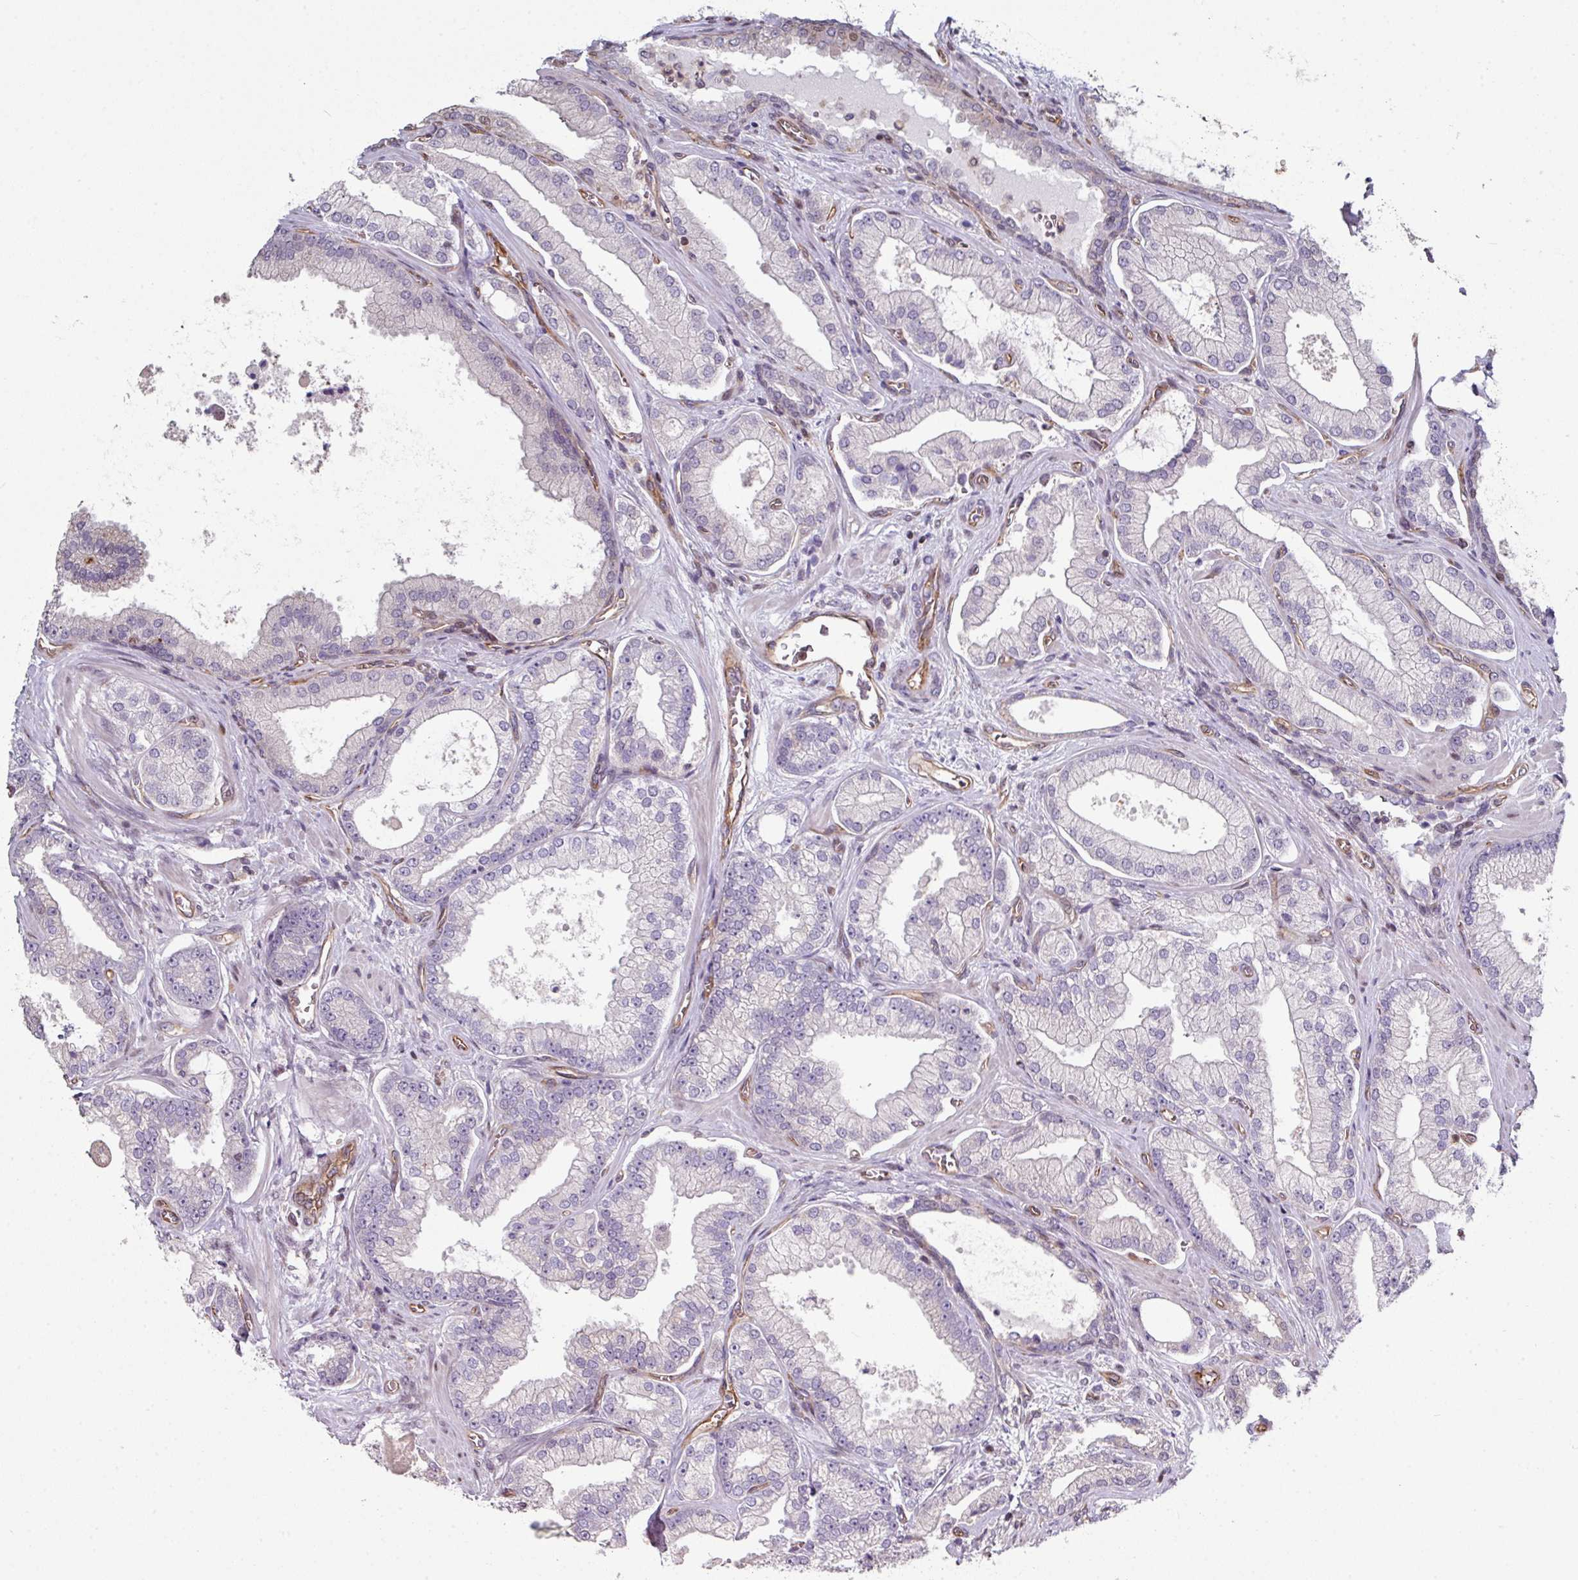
{"staining": {"intensity": "negative", "quantity": "none", "location": "none"}, "tissue": "prostate cancer", "cell_type": "Tumor cells", "image_type": "cancer", "snomed": [{"axis": "morphology", "description": "Adenocarcinoma, High grade"}, {"axis": "topography", "description": "Prostate"}], "caption": "Immunohistochemistry (IHC) image of human high-grade adenocarcinoma (prostate) stained for a protein (brown), which displays no staining in tumor cells. (IHC, brightfield microscopy, high magnification).", "gene": "ANO9", "patient": {"sex": "male", "age": 68}}